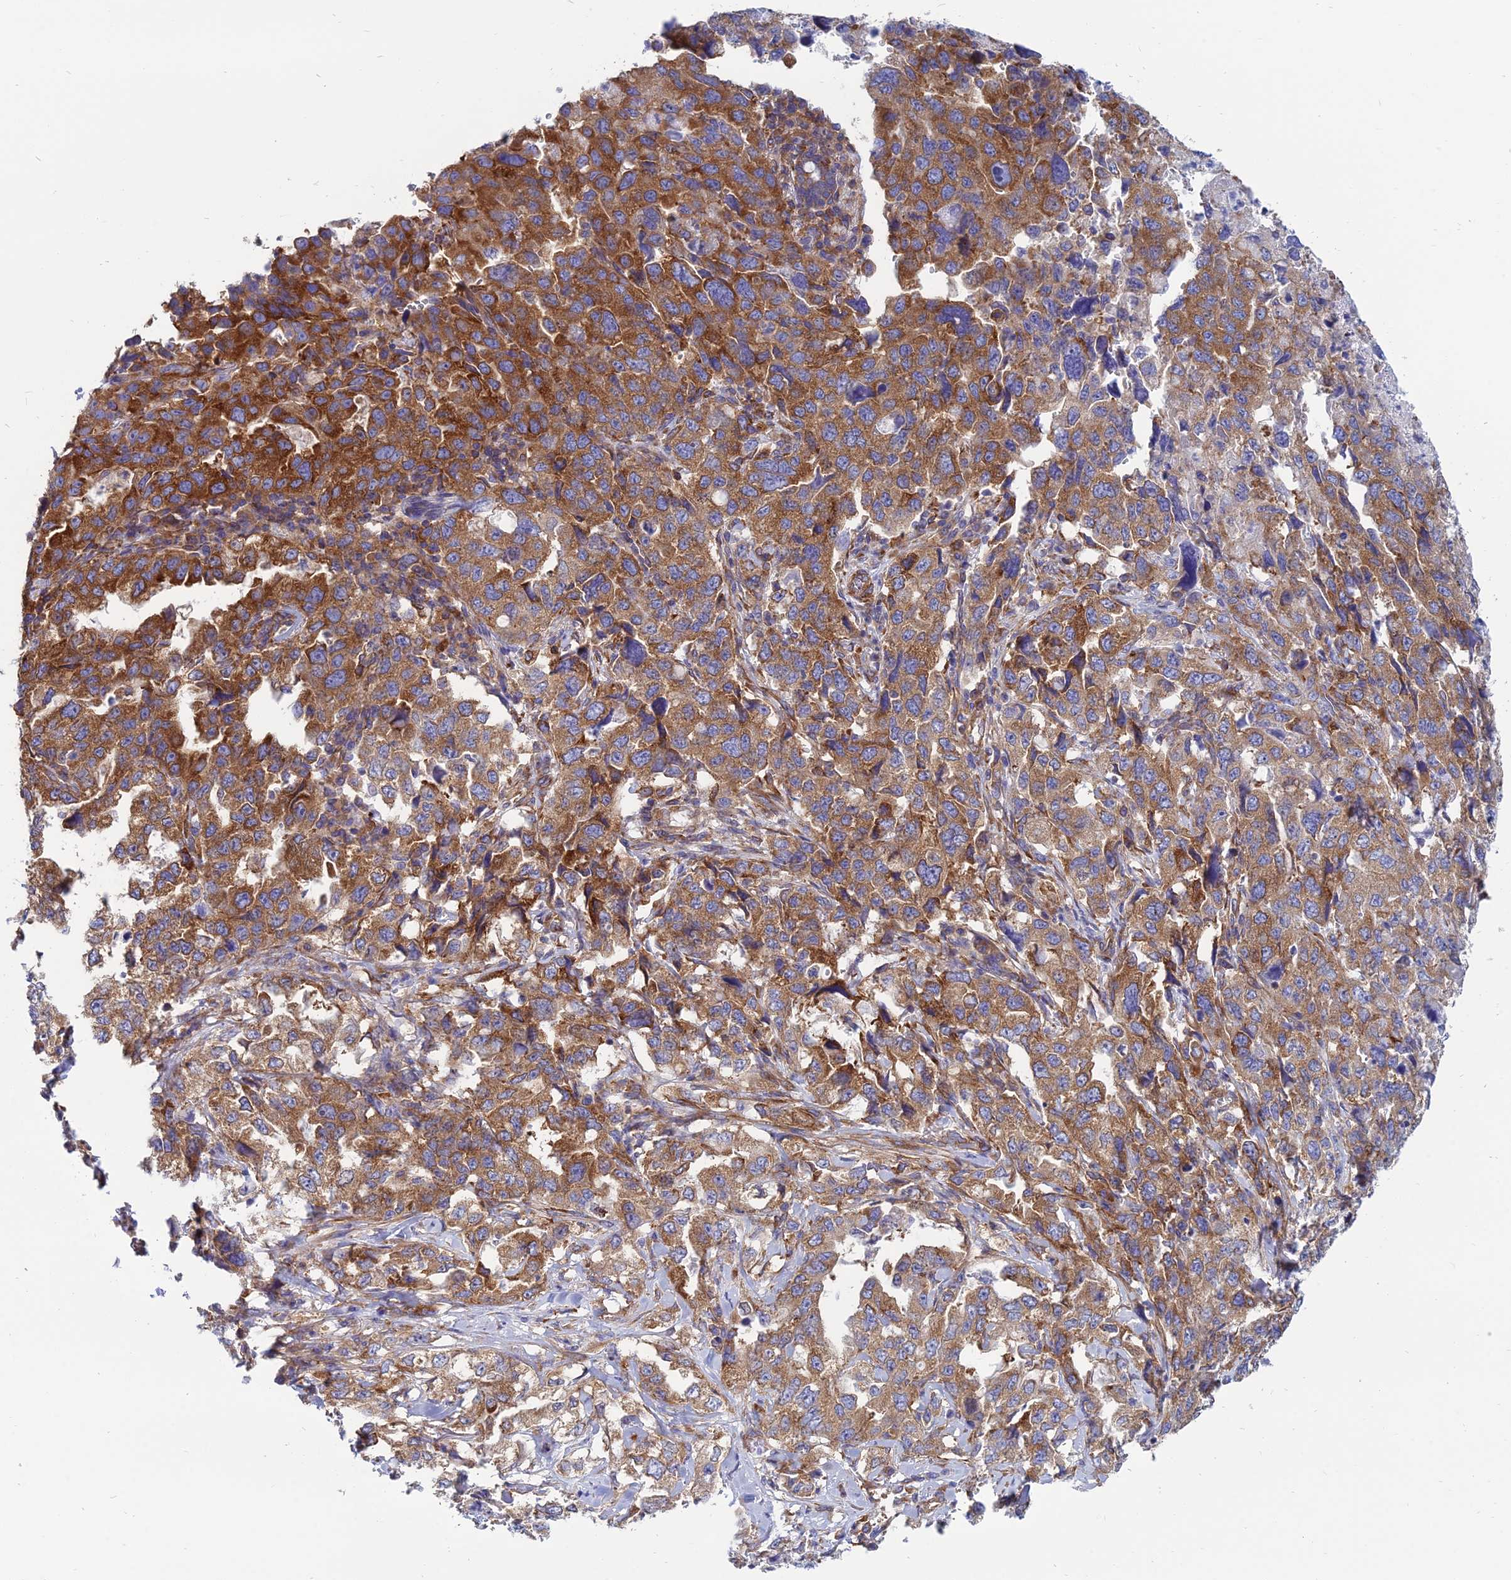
{"staining": {"intensity": "strong", "quantity": ">75%", "location": "cytoplasmic/membranous"}, "tissue": "lung cancer", "cell_type": "Tumor cells", "image_type": "cancer", "snomed": [{"axis": "morphology", "description": "Adenocarcinoma, NOS"}, {"axis": "topography", "description": "Lung"}], "caption": "This is an image of IHC staining of lung adenocarcinoma, which shows strong staining in the cytoplasmic/membranous of tumor cells.", "gene": "TXLNA", "patient": {"sex": "female", "age": 51}}